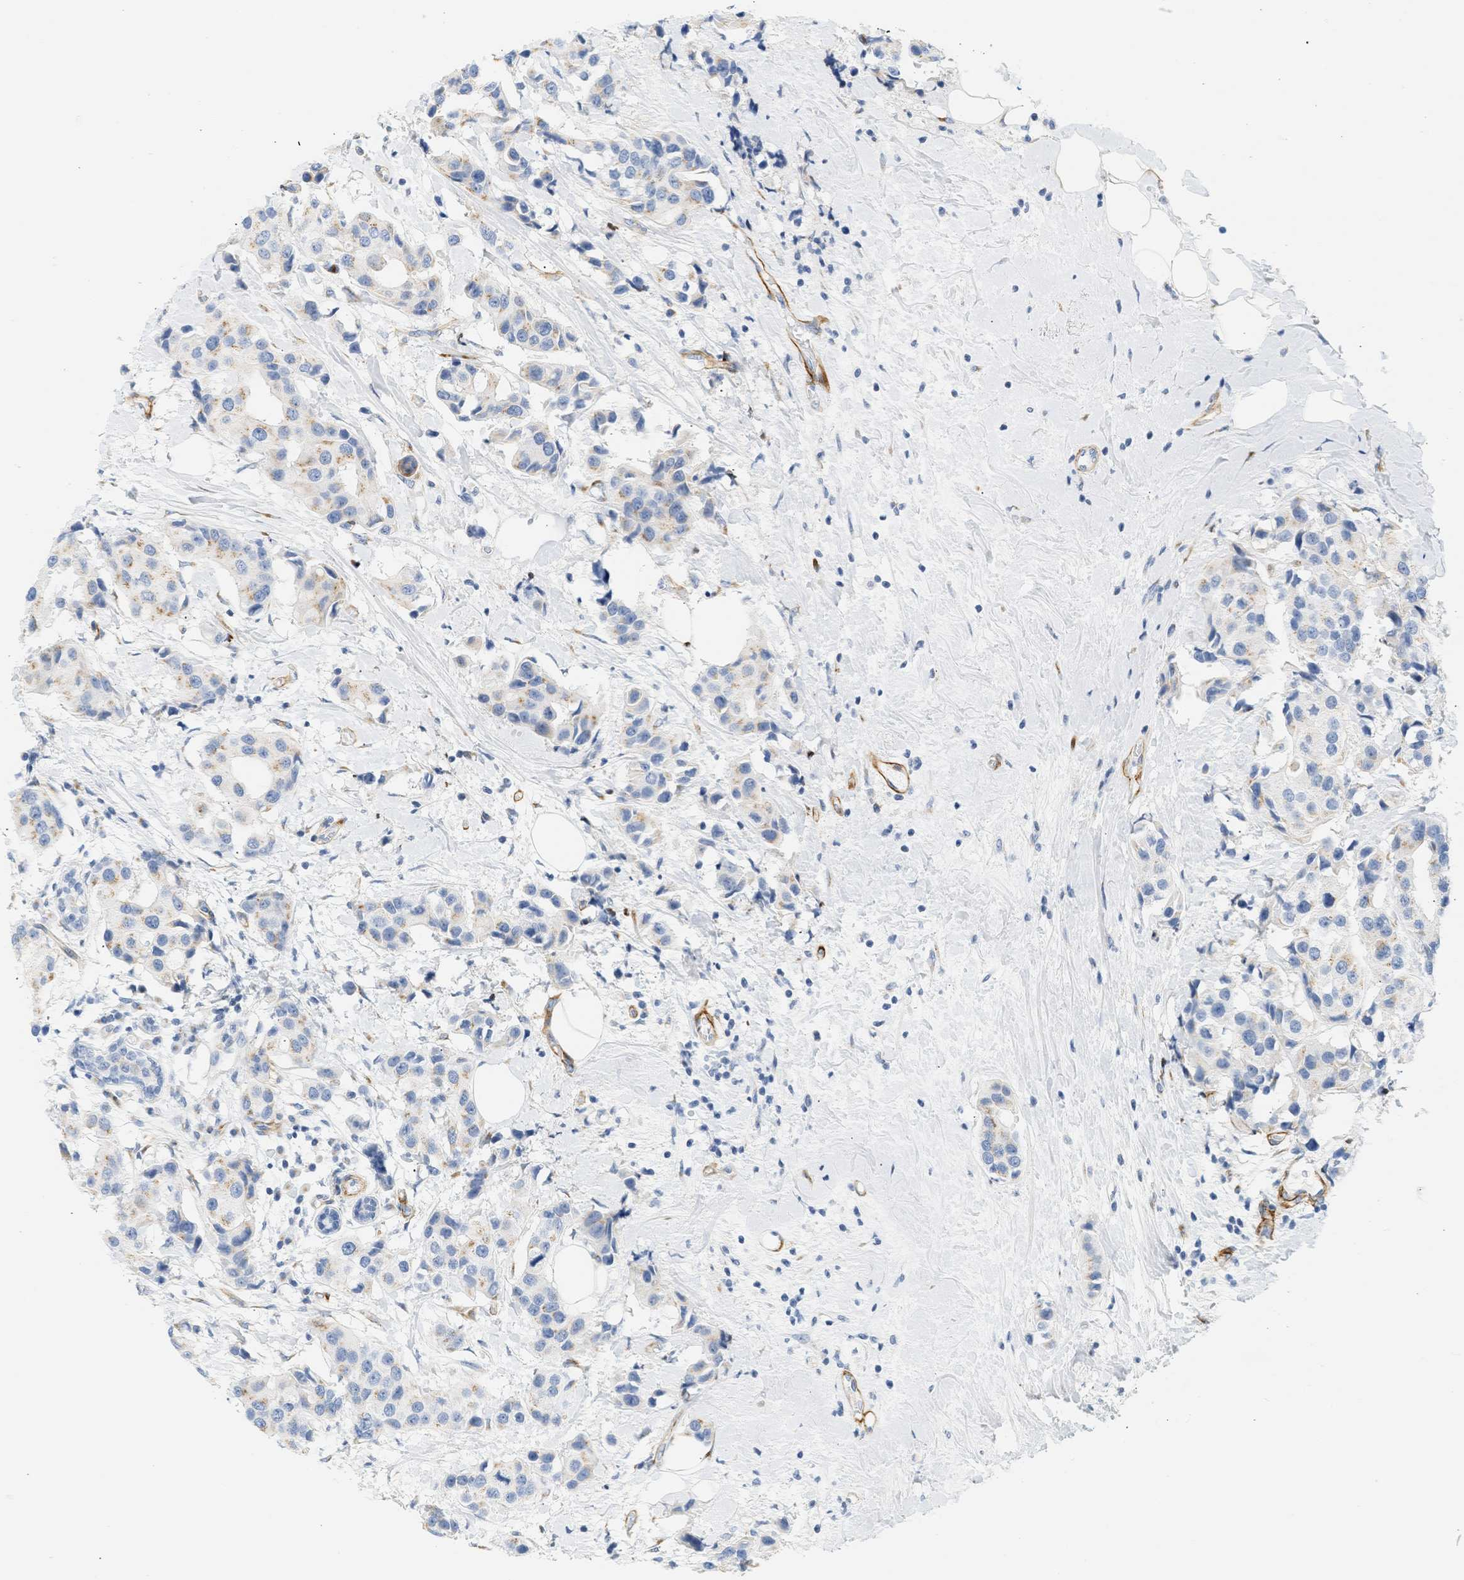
{"staining": {"intensity": "weak", "quantity": "25%-75%", "location": "cytoplasmic/membranous"}, "tissue": "breast cancer", "cell_type": "Tumor cells", "image_type": "cancer", "snomed": [{"axis": "morphology", "description": "Normal tissue, NOS"}, {"axis": "morphology", "description": "Duct carcinoma"}, {"axis": "topography", "description": "Breast"}], "caption": "Immunohistochemical staining of human breast infiltrating ductal carcinoma demonstrates weak cytoplasmic/membranous protein positivity in about 25%-75% of tumor cells.", "gene": "SLC30A7", "patient": {"sex": "female", "age": 39}}